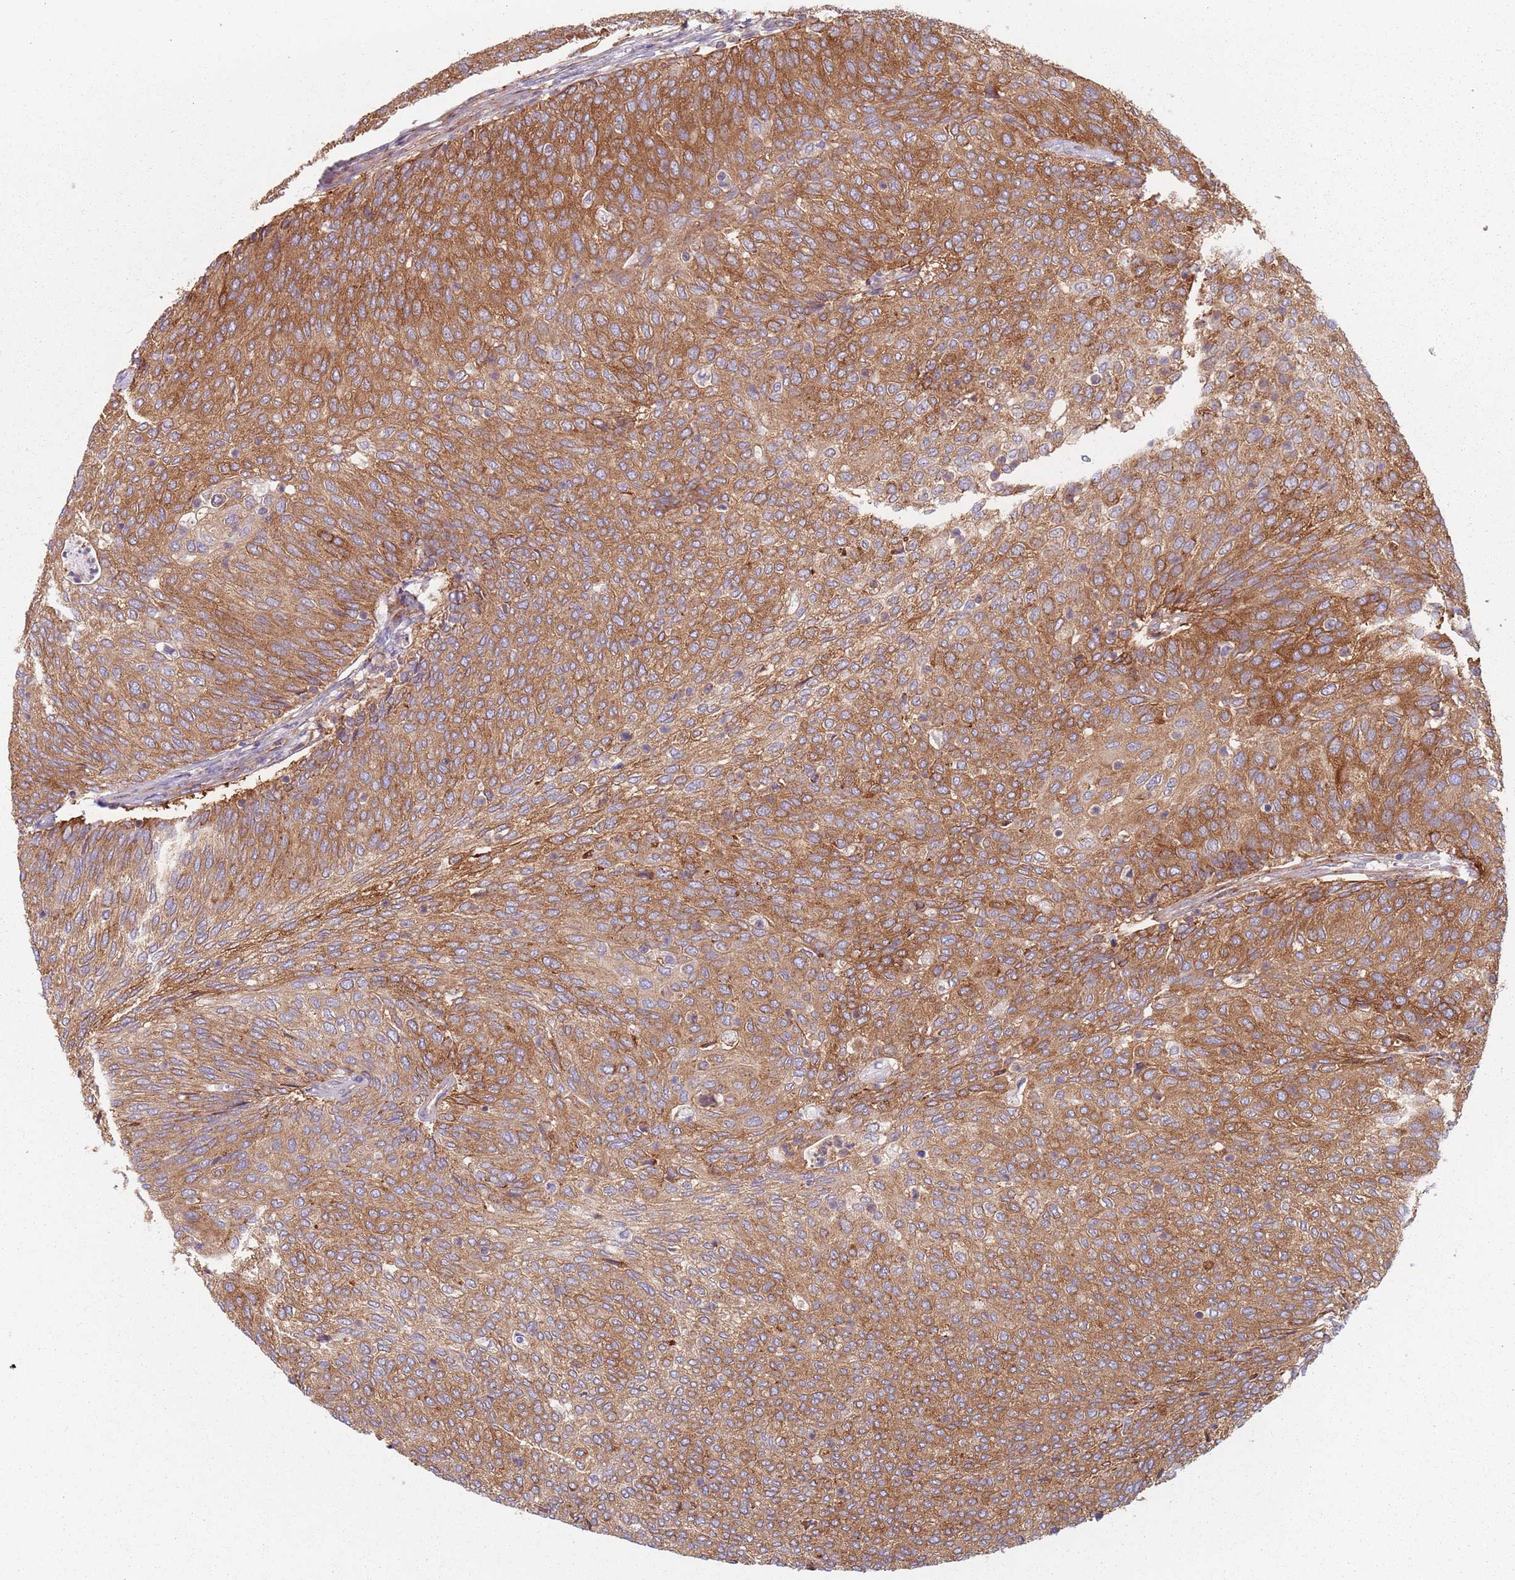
{"staining": {"intensity": "moderate", "quantity": ">75%", "location": "cytoplasmic/membranous"}, "tissue": "urothelial cancer", "cell_type": "Tumor cells", "image_type": "cancer", "snomed": [{"axis": "morphology", "description": "Urothelial carcinoma, Low grade"}, {"axis": "topography", "description": "Urinary bladder"}], "caption": "Urothelial cancer stained for a protein (brown) shows moderate cytoplasmic/membranous positive staining in approximately >75% of tumor cells.", "gene": "TPD52L2", "patient": {"sex": "female", "age": 79}}